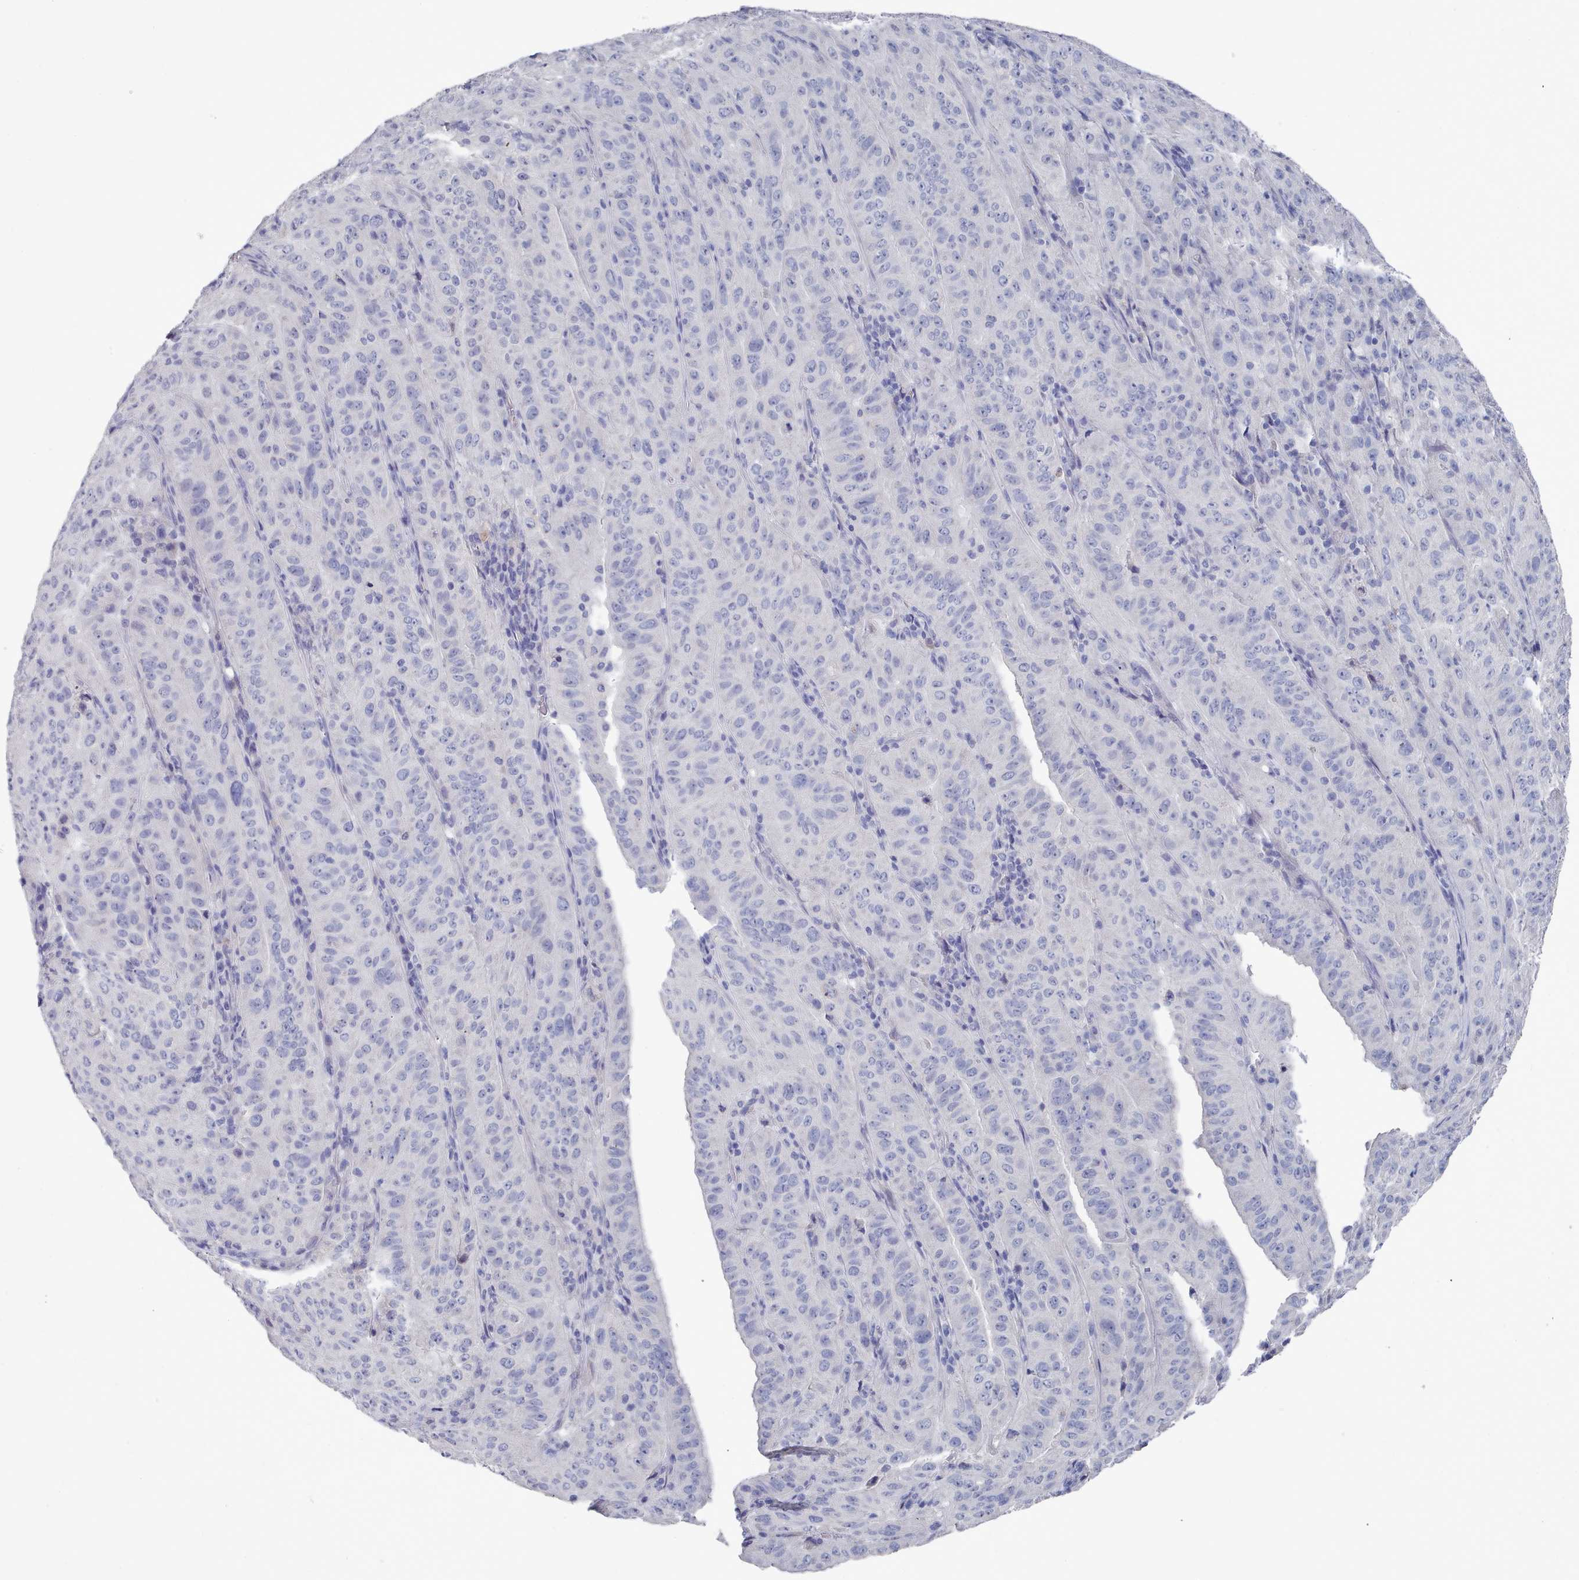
{"staining": {"intensity": "negative", "quantity": "none", "location": "none"}, "tissue": "pancreatic cancer", "cell_type": "Tumor cells", "image_type": "cancer", "snomed": [{"axis": "morphology", "description": "Adenocarcinoma, NOS"}, {"axis": "topography", "description": "Pancreas"}], "caption": "Tumor cells show no significant expression in pancreatic adenocarcinoma.", "gene": "ACAD11", "patient": {"sex": "male", "age": 63}}